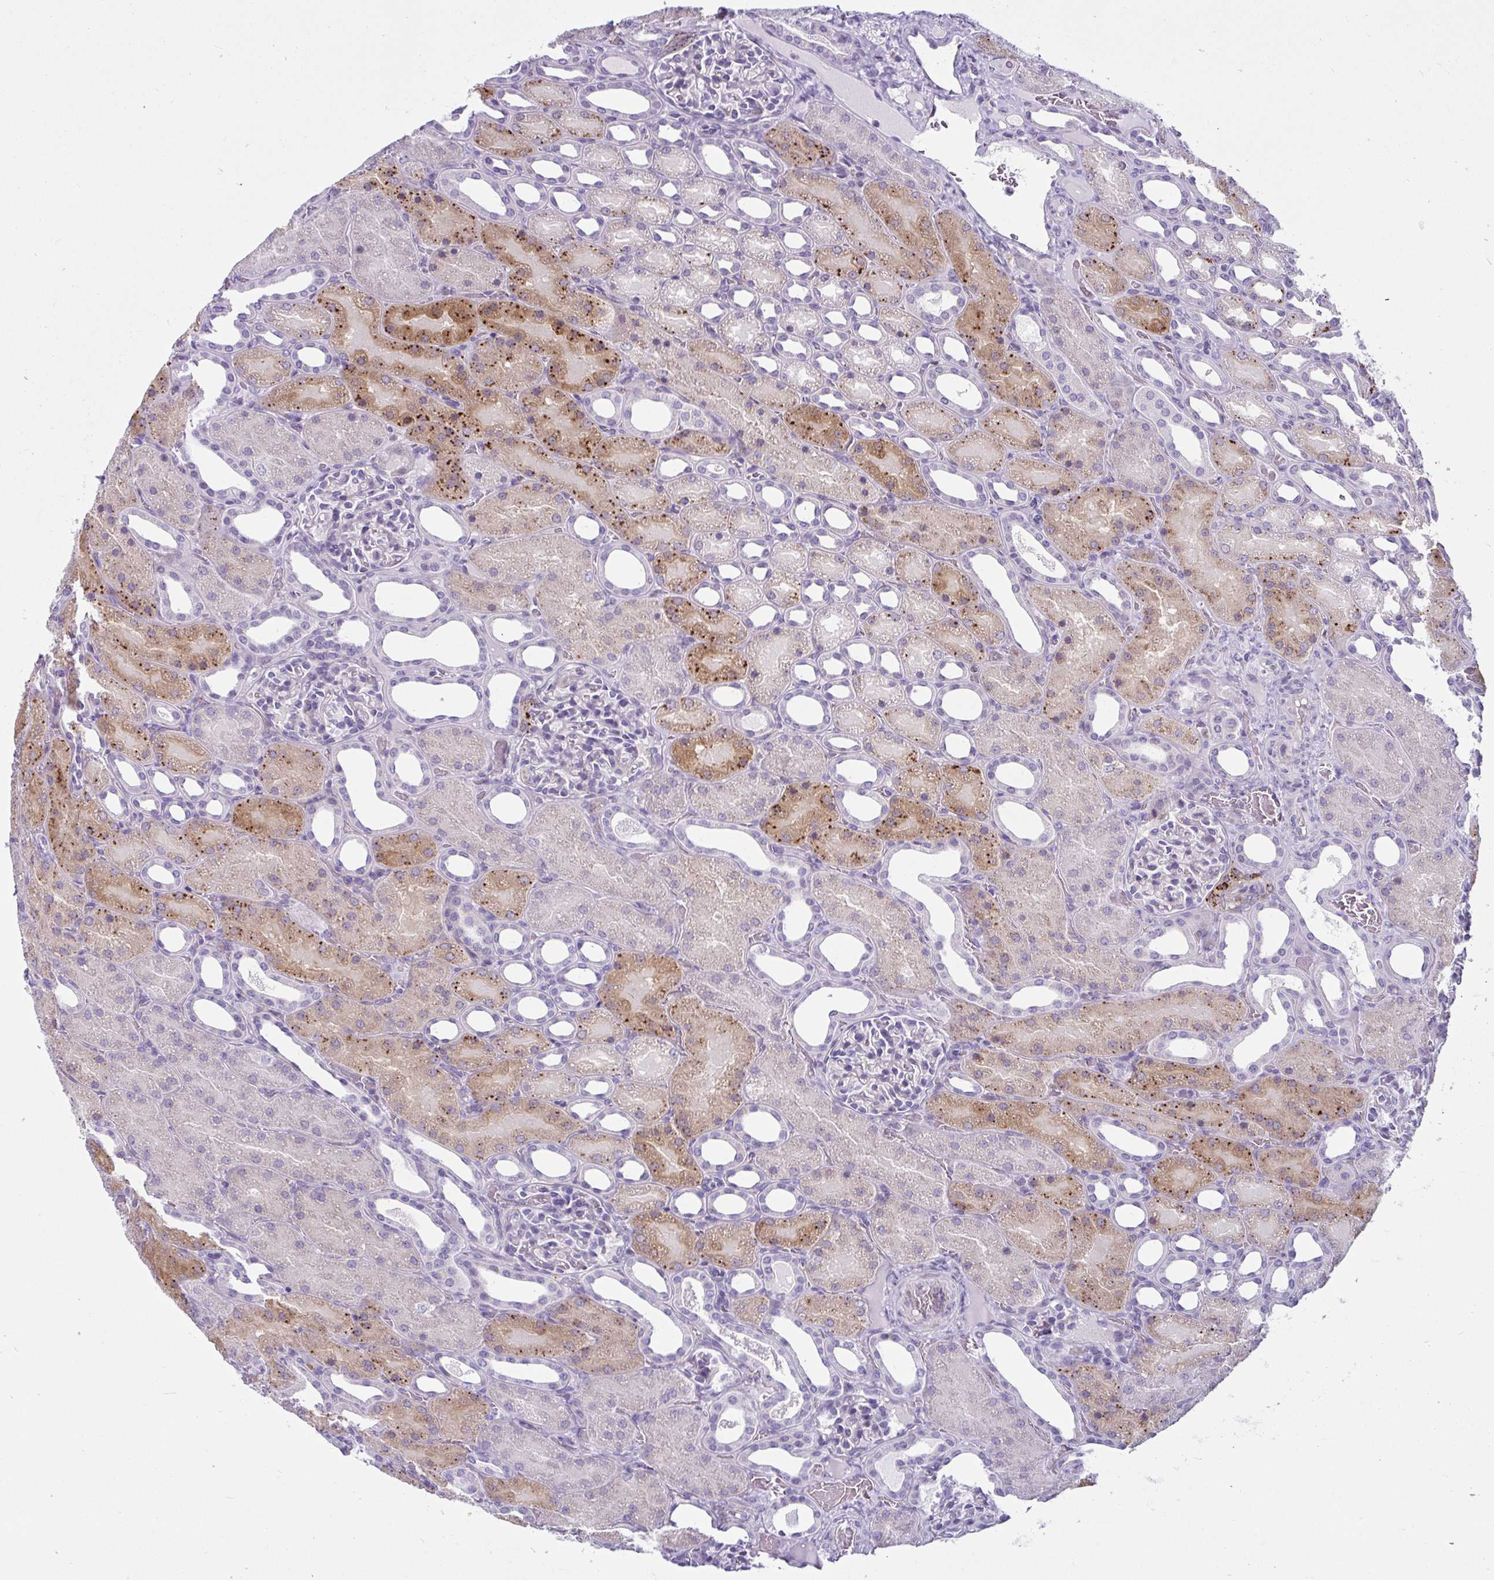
{"staining": {"intensity": "negative", "quantity": "none", "location": "none"}, "tissue": "kidney", "cell_type": "Cells in glomeruli", "image_type": "normal", "snomed": [{"axis": "morphology", "description": "Normal tissue, NOS"}, {"axis": "topography", "description": "Kidney"}], "caption": "Photomicrograph shows no protein expression in cells in glomeruli of benign kidney.", "gene": "CTSZ", "patient": {"sex": "male", "age": 2}}